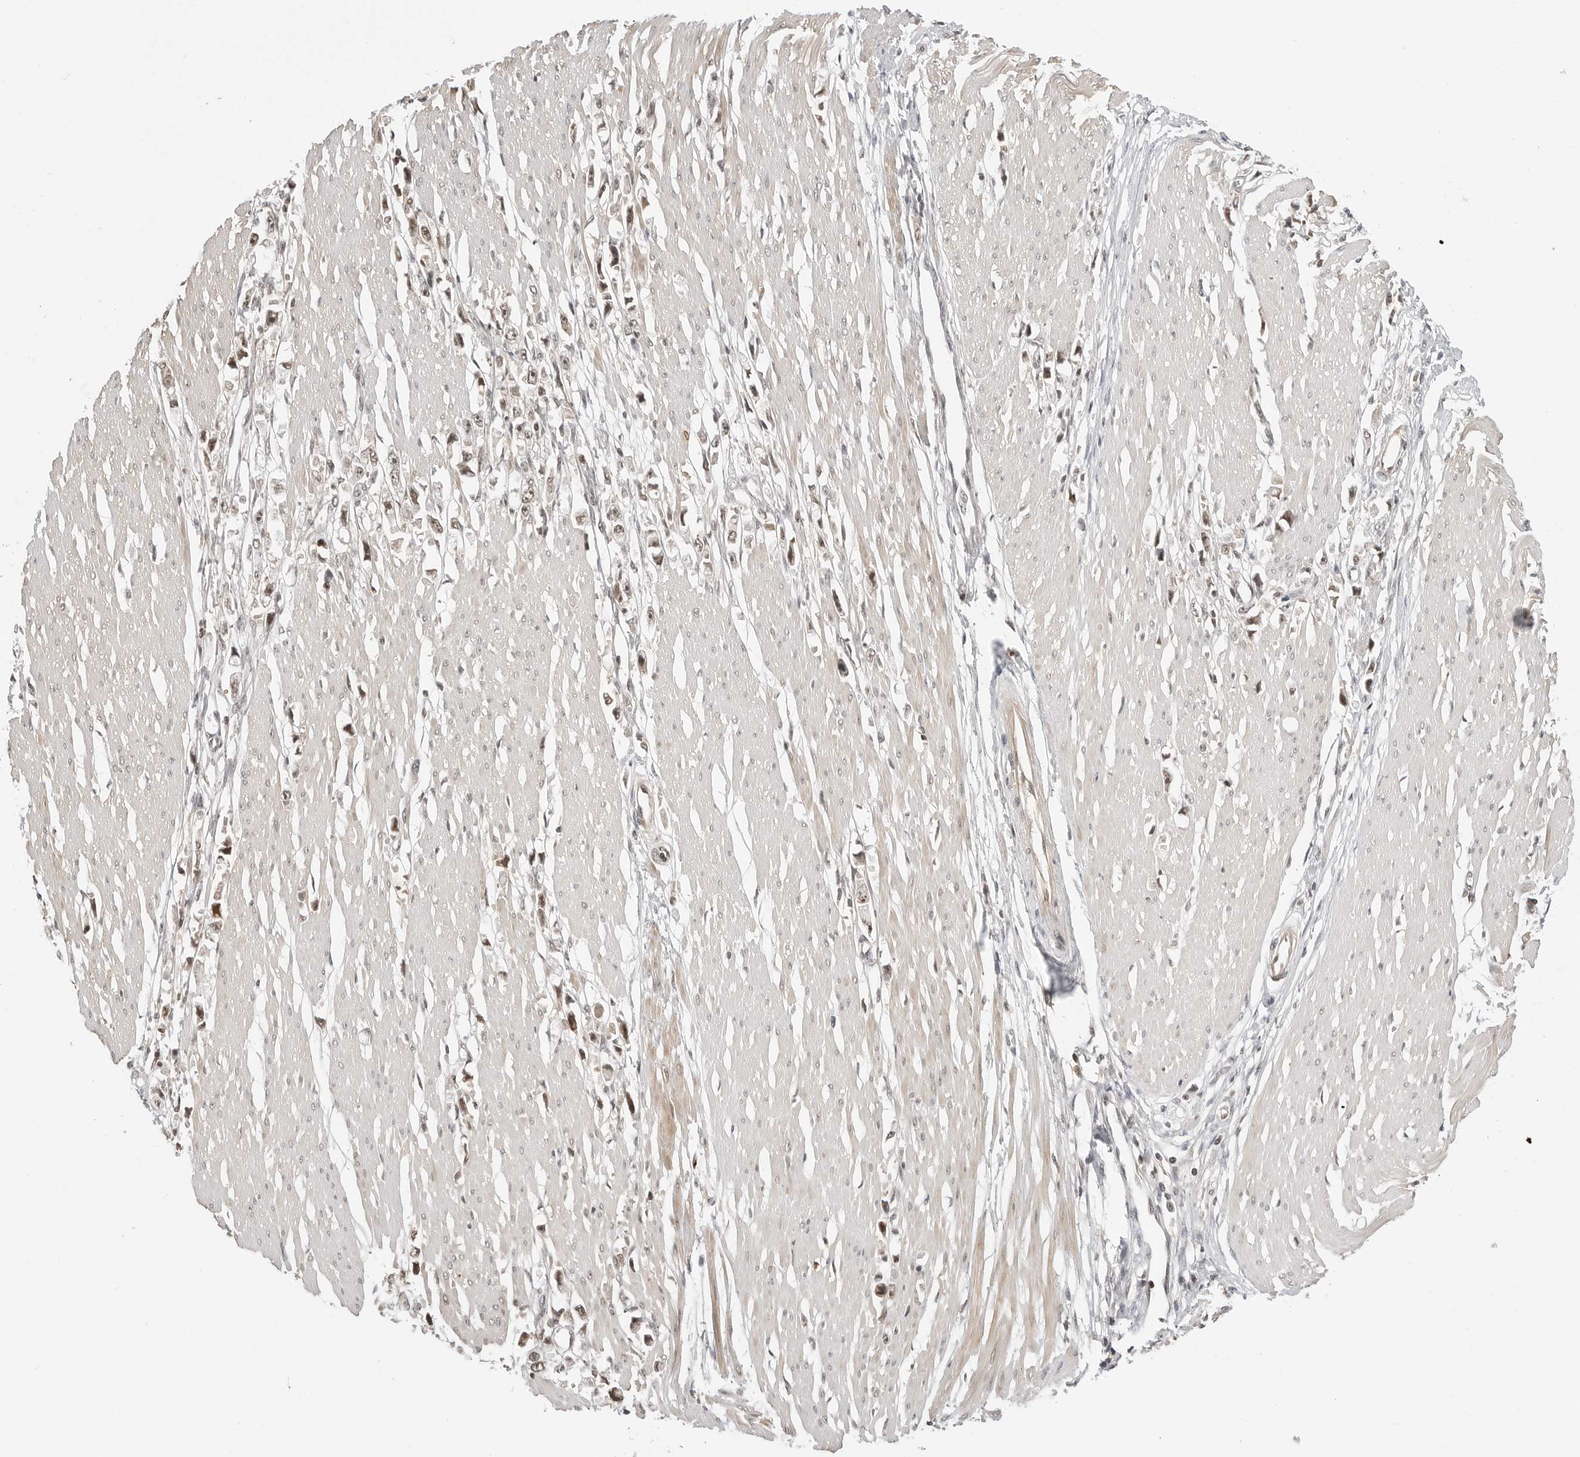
{"staining": {"intensity": "moderate", "quantity": "25%-75%", "location": "nuclear"}, "tissue": "stomach cancer", "cell_type": "Tumor cells", "image_type": "cancer", "snomed": [{"axis": "morphology", "description": "Adenocarcinoma, NOS"}, {"axis": "topography", "description": "Stomach"}], "caption": "Protein expression by IHC displays moderate nuclear staining in approximately 25%-75% of tumor cells in adenocarcinoma (stomach).", "gene": "C8orf33", "patient": {"sex": "female", "age": 59}}